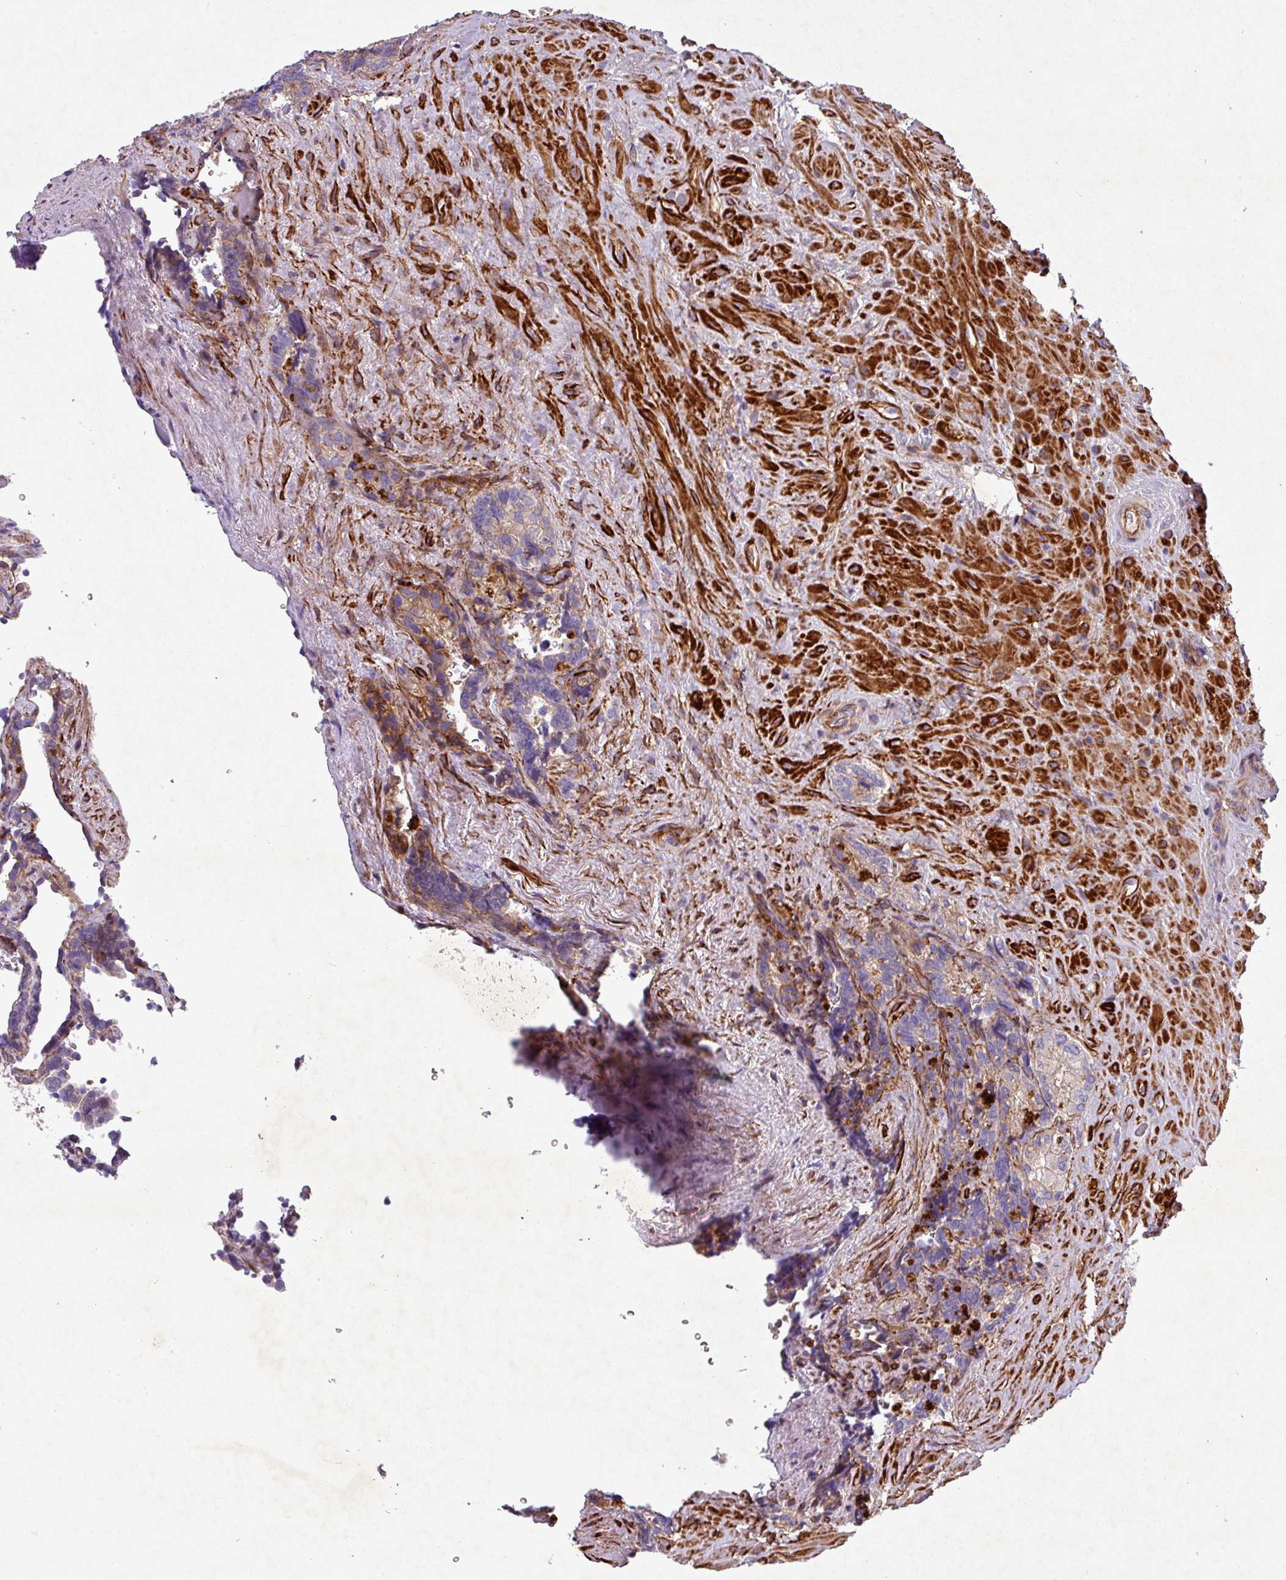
{"staining": {"intensity": "moderate", "quantity": ">75%", "location": "cytoplasmic/membranous"}, "tissue": "seminal vesicle", "cell_type": "Glandular cells", "image_type": "normal", "snomed": [{"axis": "morphology", "description": "Normal tissue, NOS"}, {"axis": "topography", "description": "Seminal veicle"}], "caption": "Benign seminal vesicle displays moderate cytoplasmic/membranous expression in about >75% of glandular cells.", "gene": "ATP2C2", "patient": {"sex": "male", "age": 62}}